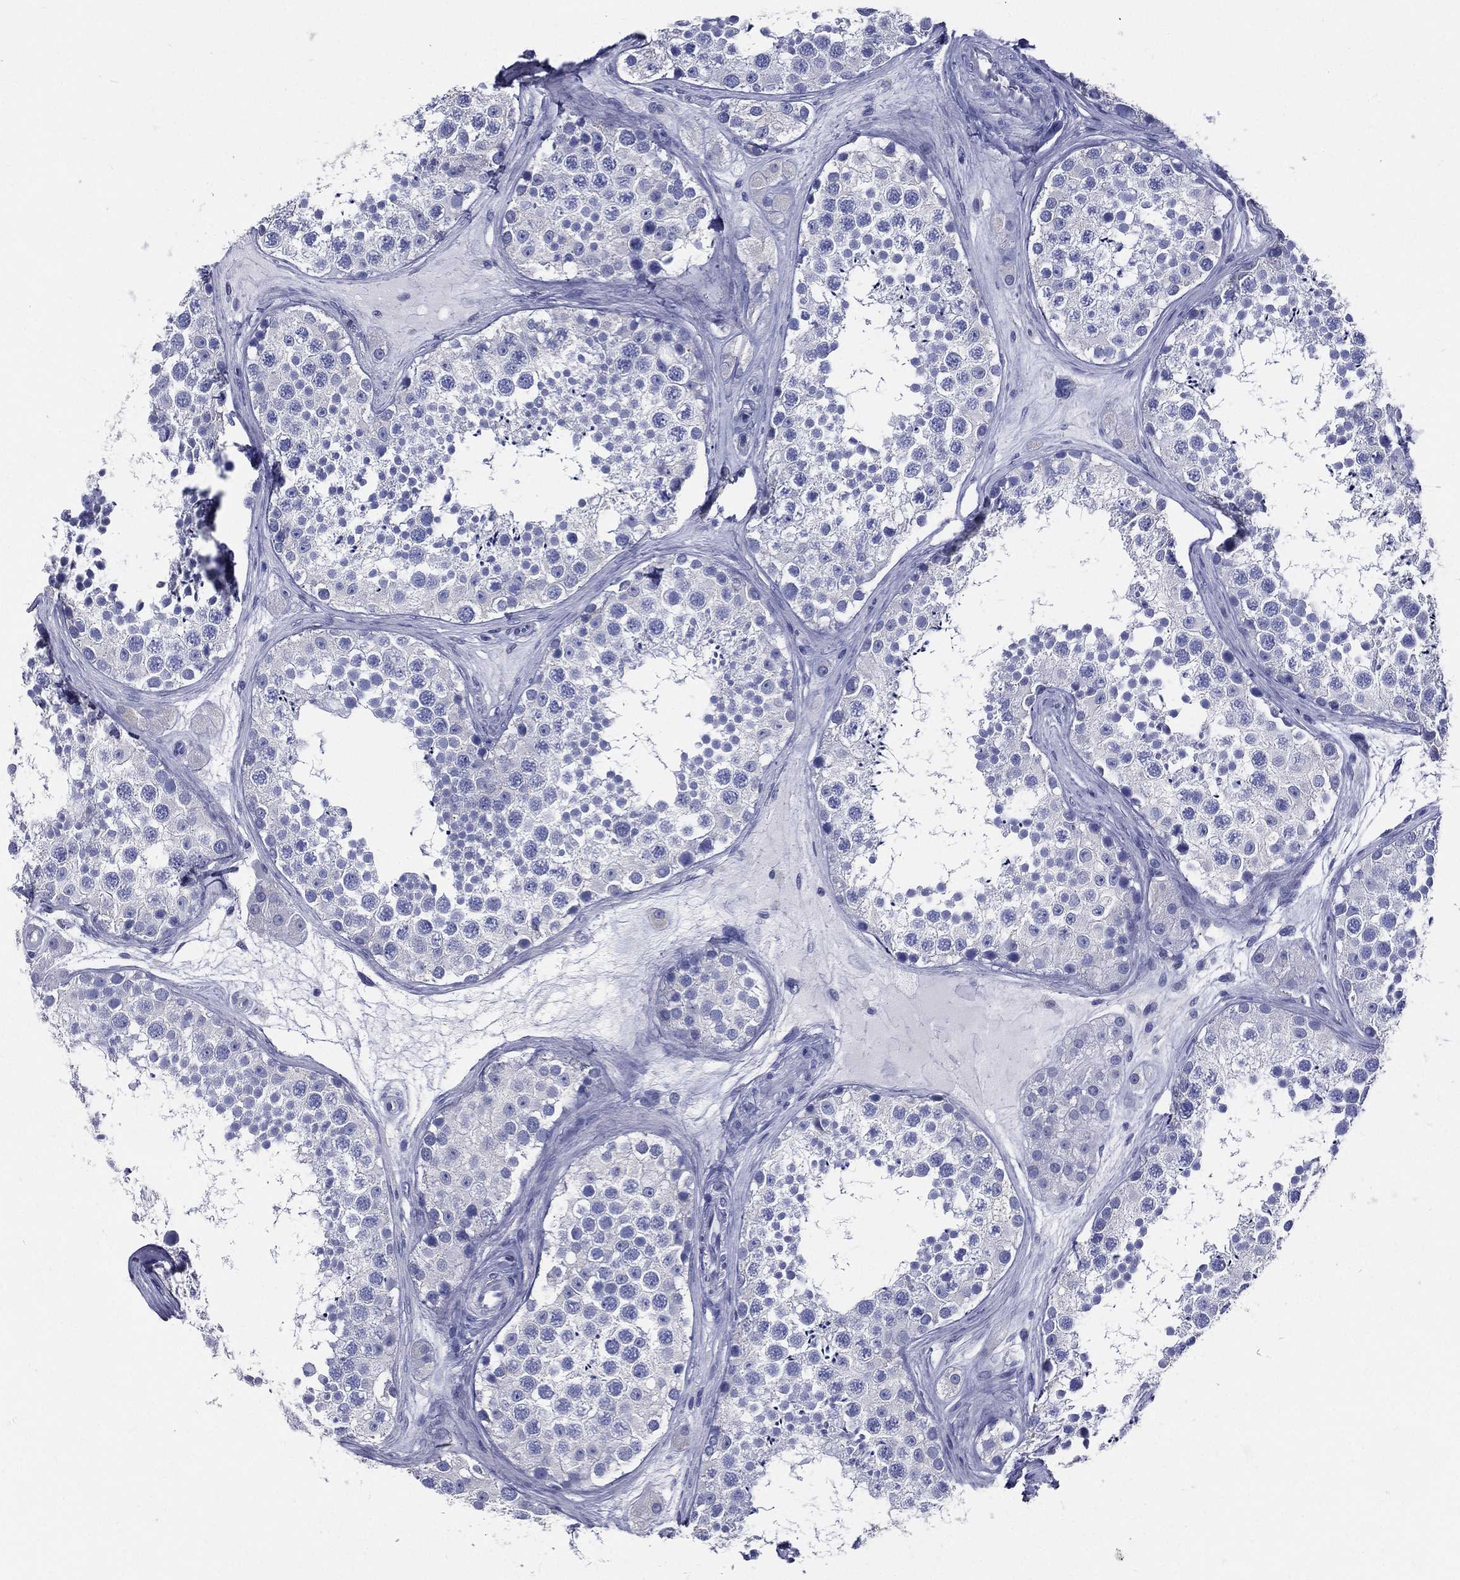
{"staining": {"intensity": "negative", "quantity": "none", "location": "none"}, "tissue": "testis", "cell_type": "Cells in seminiferous ducts", "image_type": "normal", "snomed": [{"axis": "morphology", "description": "Normal tissue, NOS"}, {"axis": "topography", "description": "Testis"}], "caption": "Testis was stained to show a protein in brown. There is no significant positivity in cells in seminiferous ducts. Nuclei are stained in blue.", "gene": "DPYS", "patient": {"sex": "male", "age": 41}}